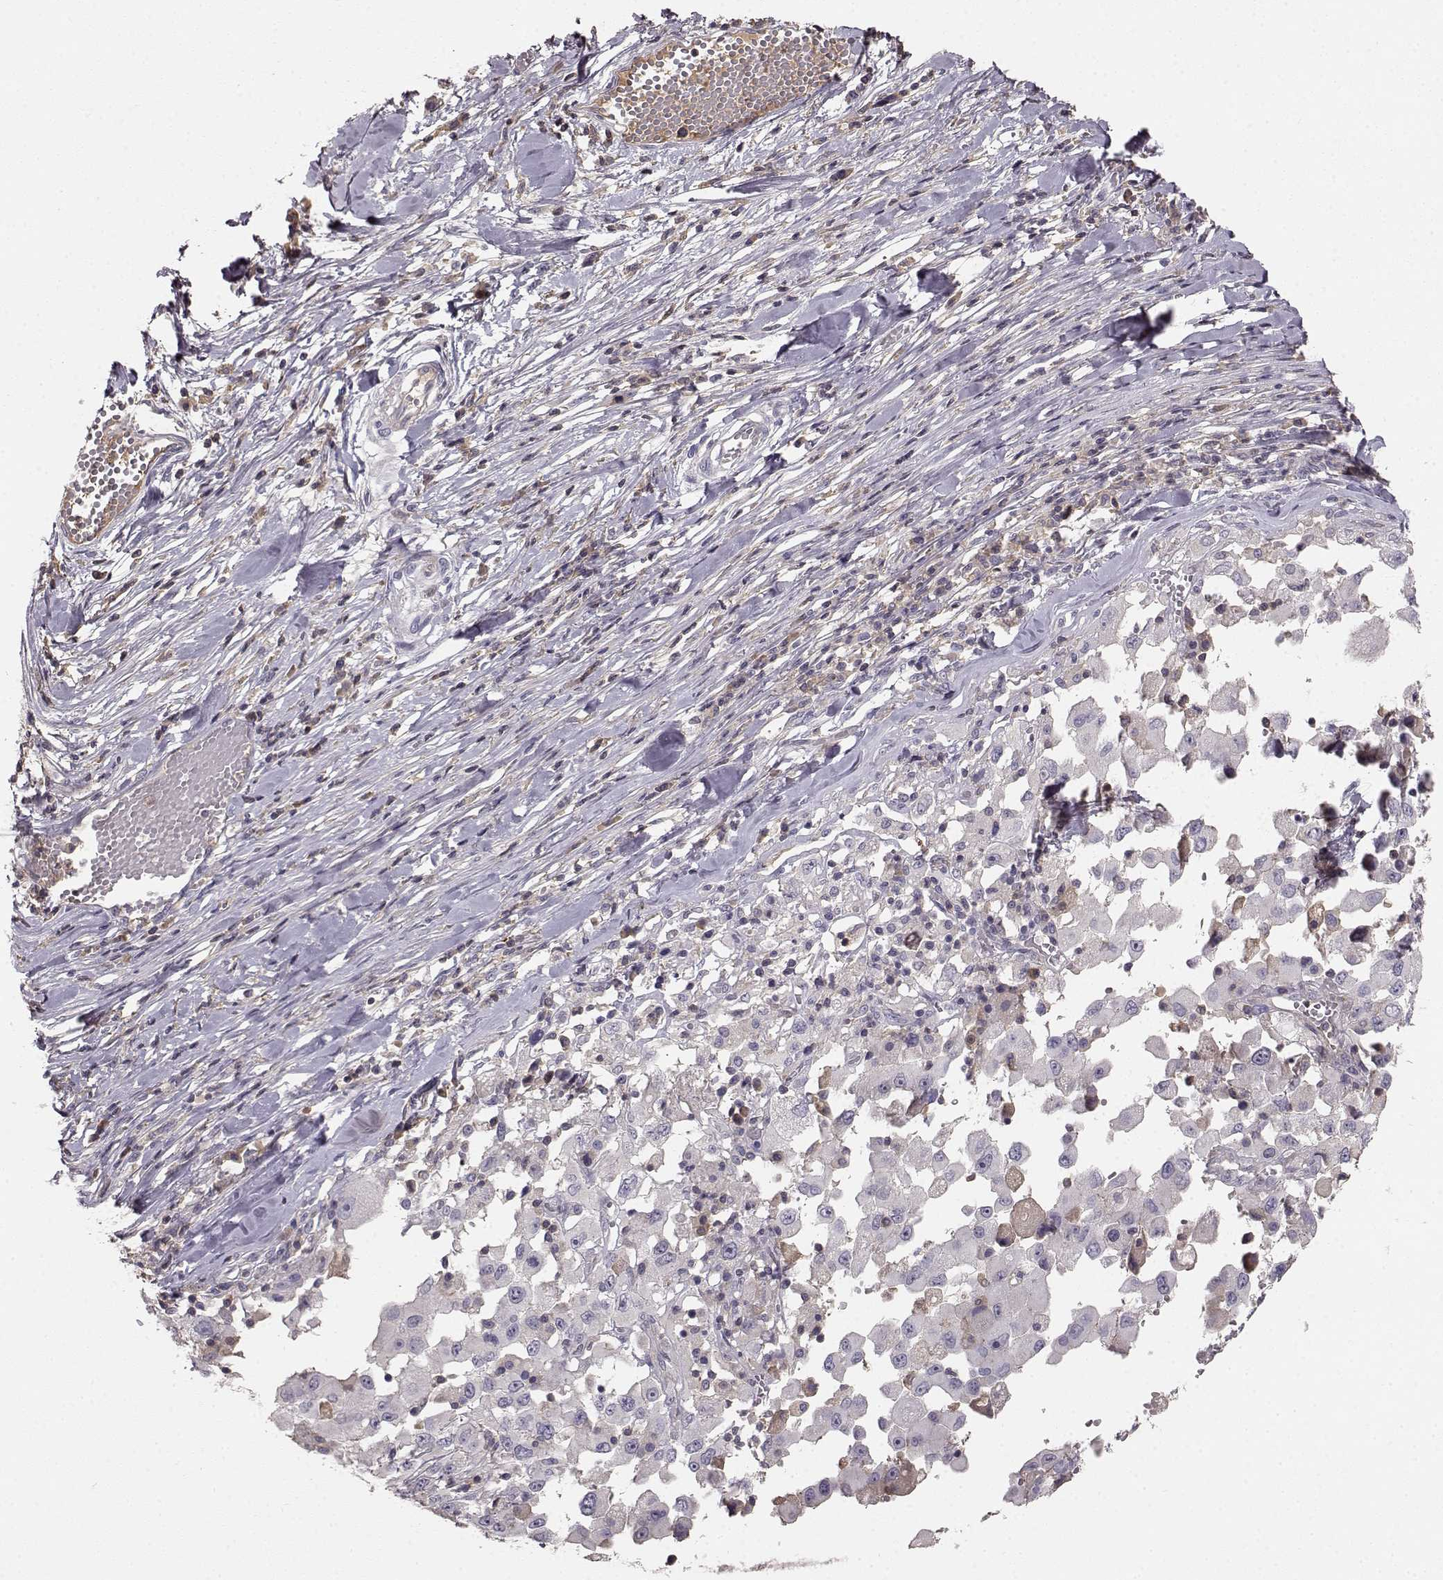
{"staining": {"intensity": "negative", "quantity": "none", "location": "none"}, "tissue": "melanoma", "cell_type": "Tumor cells", "image_type": "cancer", "snomed": [{"axis": "morphology", "description": "Malignant melanoma, Metastatic site"}, {"axis": "topography", "description": "Lymph node"}], "caption": "Tumor cells are negative for protein expression in human malignant melanoma (metastatic site). The staining was performed using DAB (3,3'-diaminobenzidine) to visualize the protein expression in brown, while the nuclei were stained in blue with hematoxylin (Magnification: 20x).", "gene": "YJEFN3", "patient": {"sex": "male", "age": 50}}